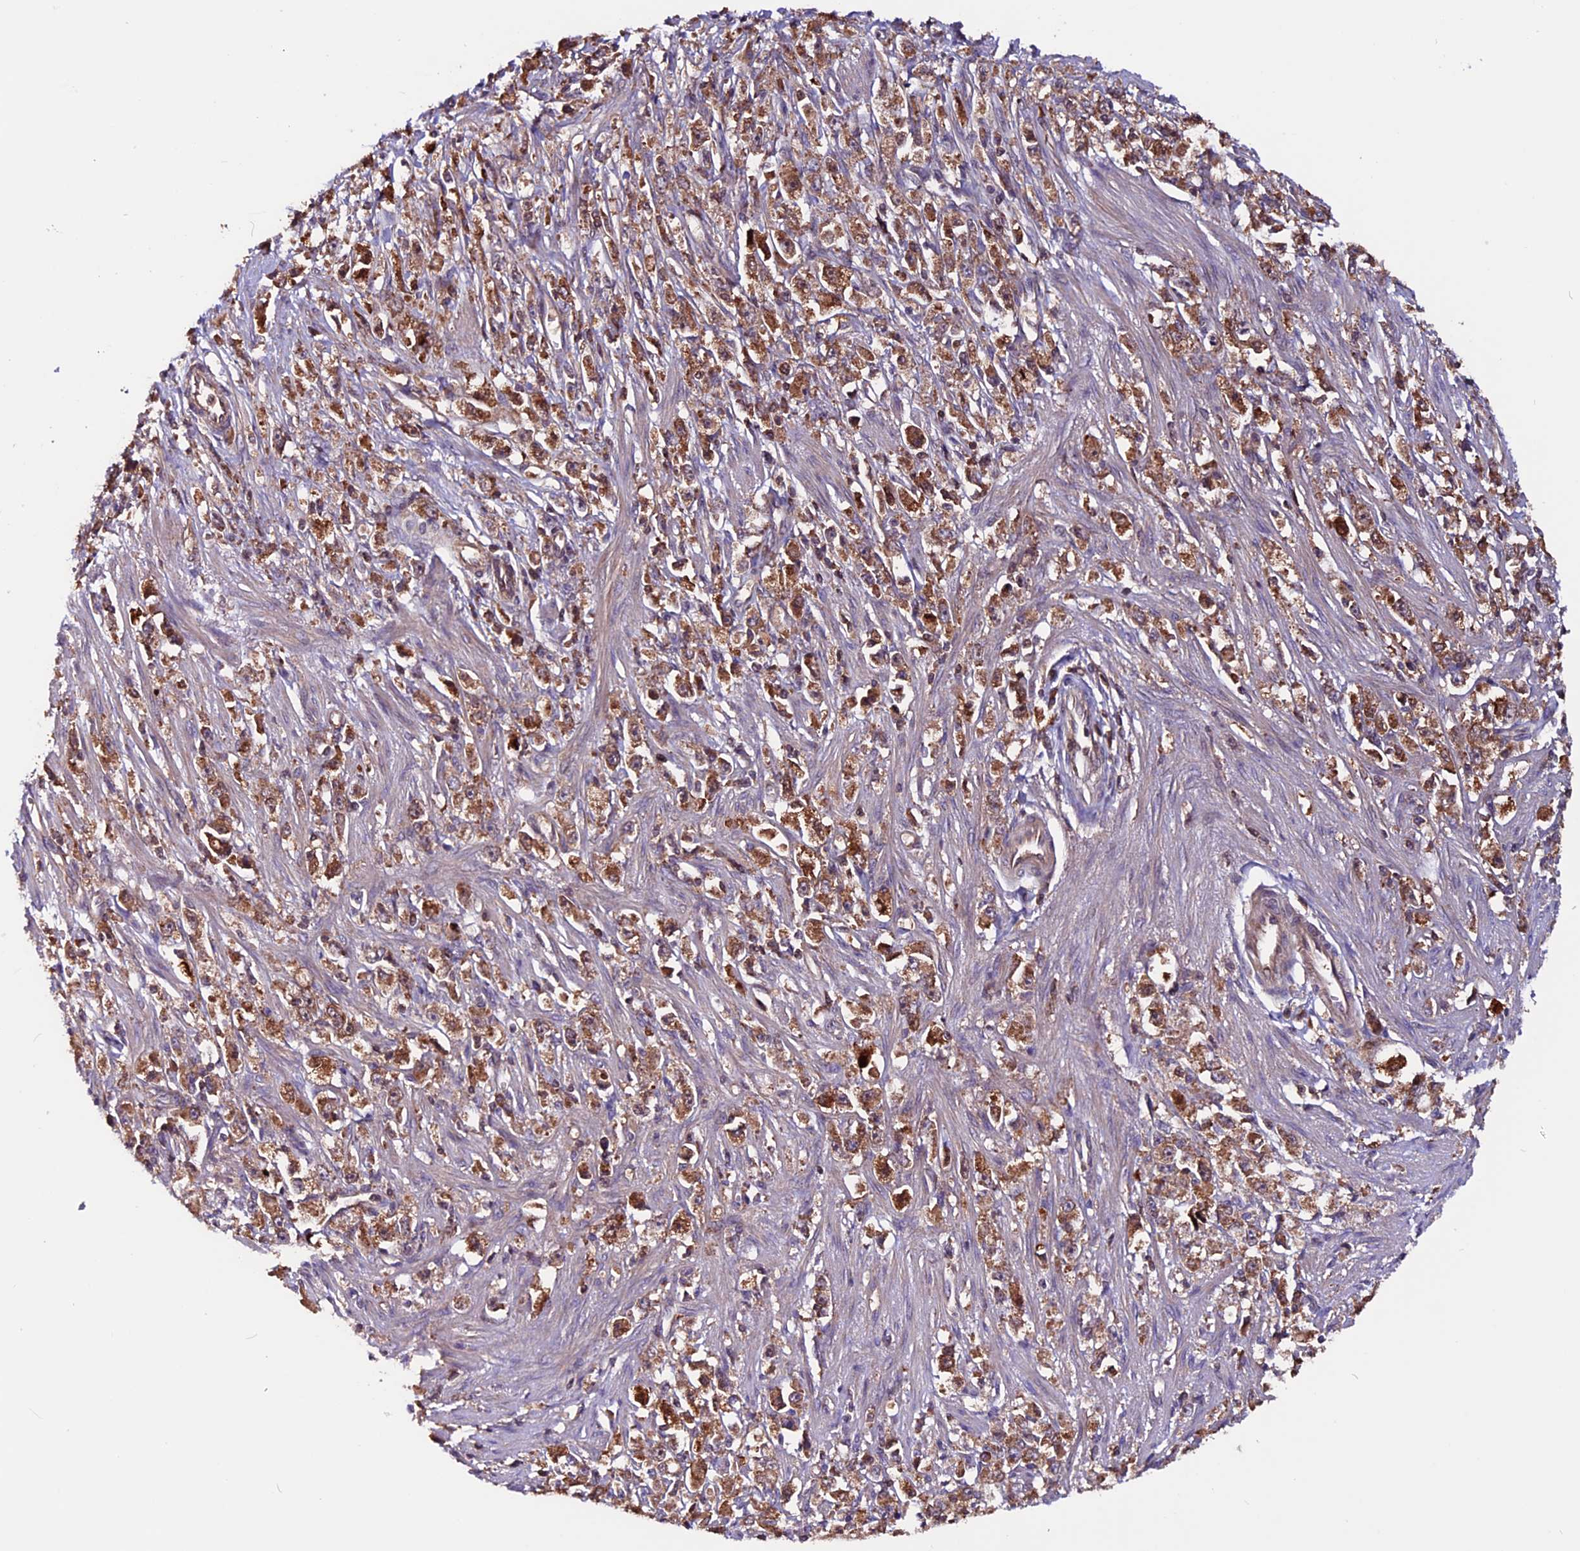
{"staining": {"intensity": "moderate", "quantity": ">75%", "location": "cytoplasmic/membranous"}, "tissue": "stomach cancer", "cell_type": "Tumor cells", "image_type": "cancer", "snomed": [{"axis": "morphology", "description": "Adenocarcinoma, NOS"}, {"axis": "topography", "description": "Stomach"}], "caption": "There is medium levels of moderate cytoplasmic/membranous positivity in tumor cells of stomach cancer, as demonstrated by immunohistochemical staining (brown color).", "gene": "ZNF598", "patient": {"sex": "female", "age": 59}}